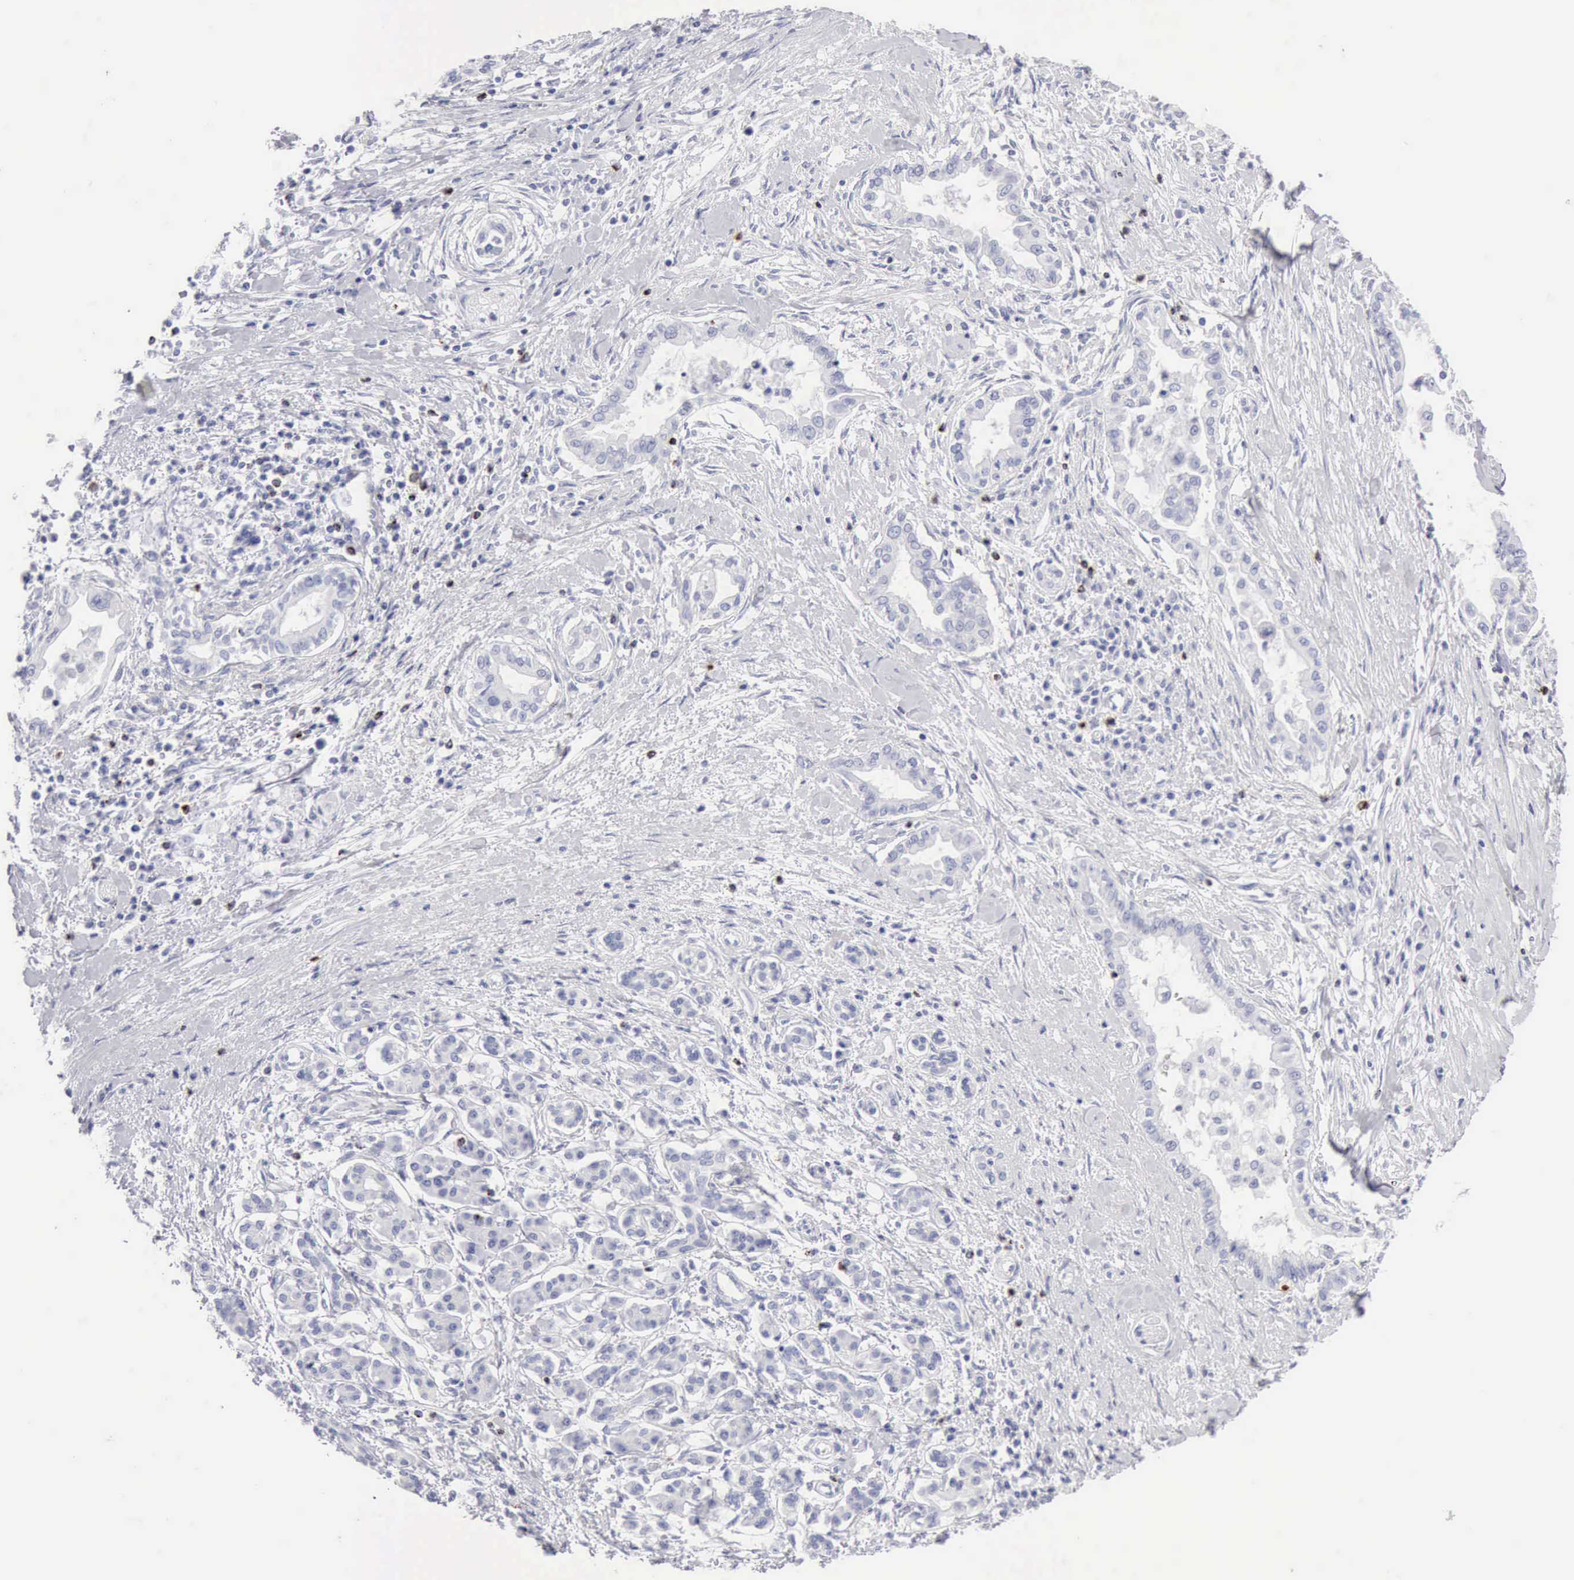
{"staining": {"intensity": "negative", "quantity": "none", "location": "none"}, "tissue": "pancreatic cancer", "cell_type": "Tumor cells", "image_type": "cancer", "snomed": [{"axis": "morphology", "description": "Adenocarcinoma, NOS"}, {"axis": "topography", "description": "Pancreas"}], "caption": "Immunohistochemical staining of pancreatic adenocarcinoma demonstrates no significant positivity in tumor cells.", "gene": "GZMB", "patient": {"sex": "female", "age": 64}}